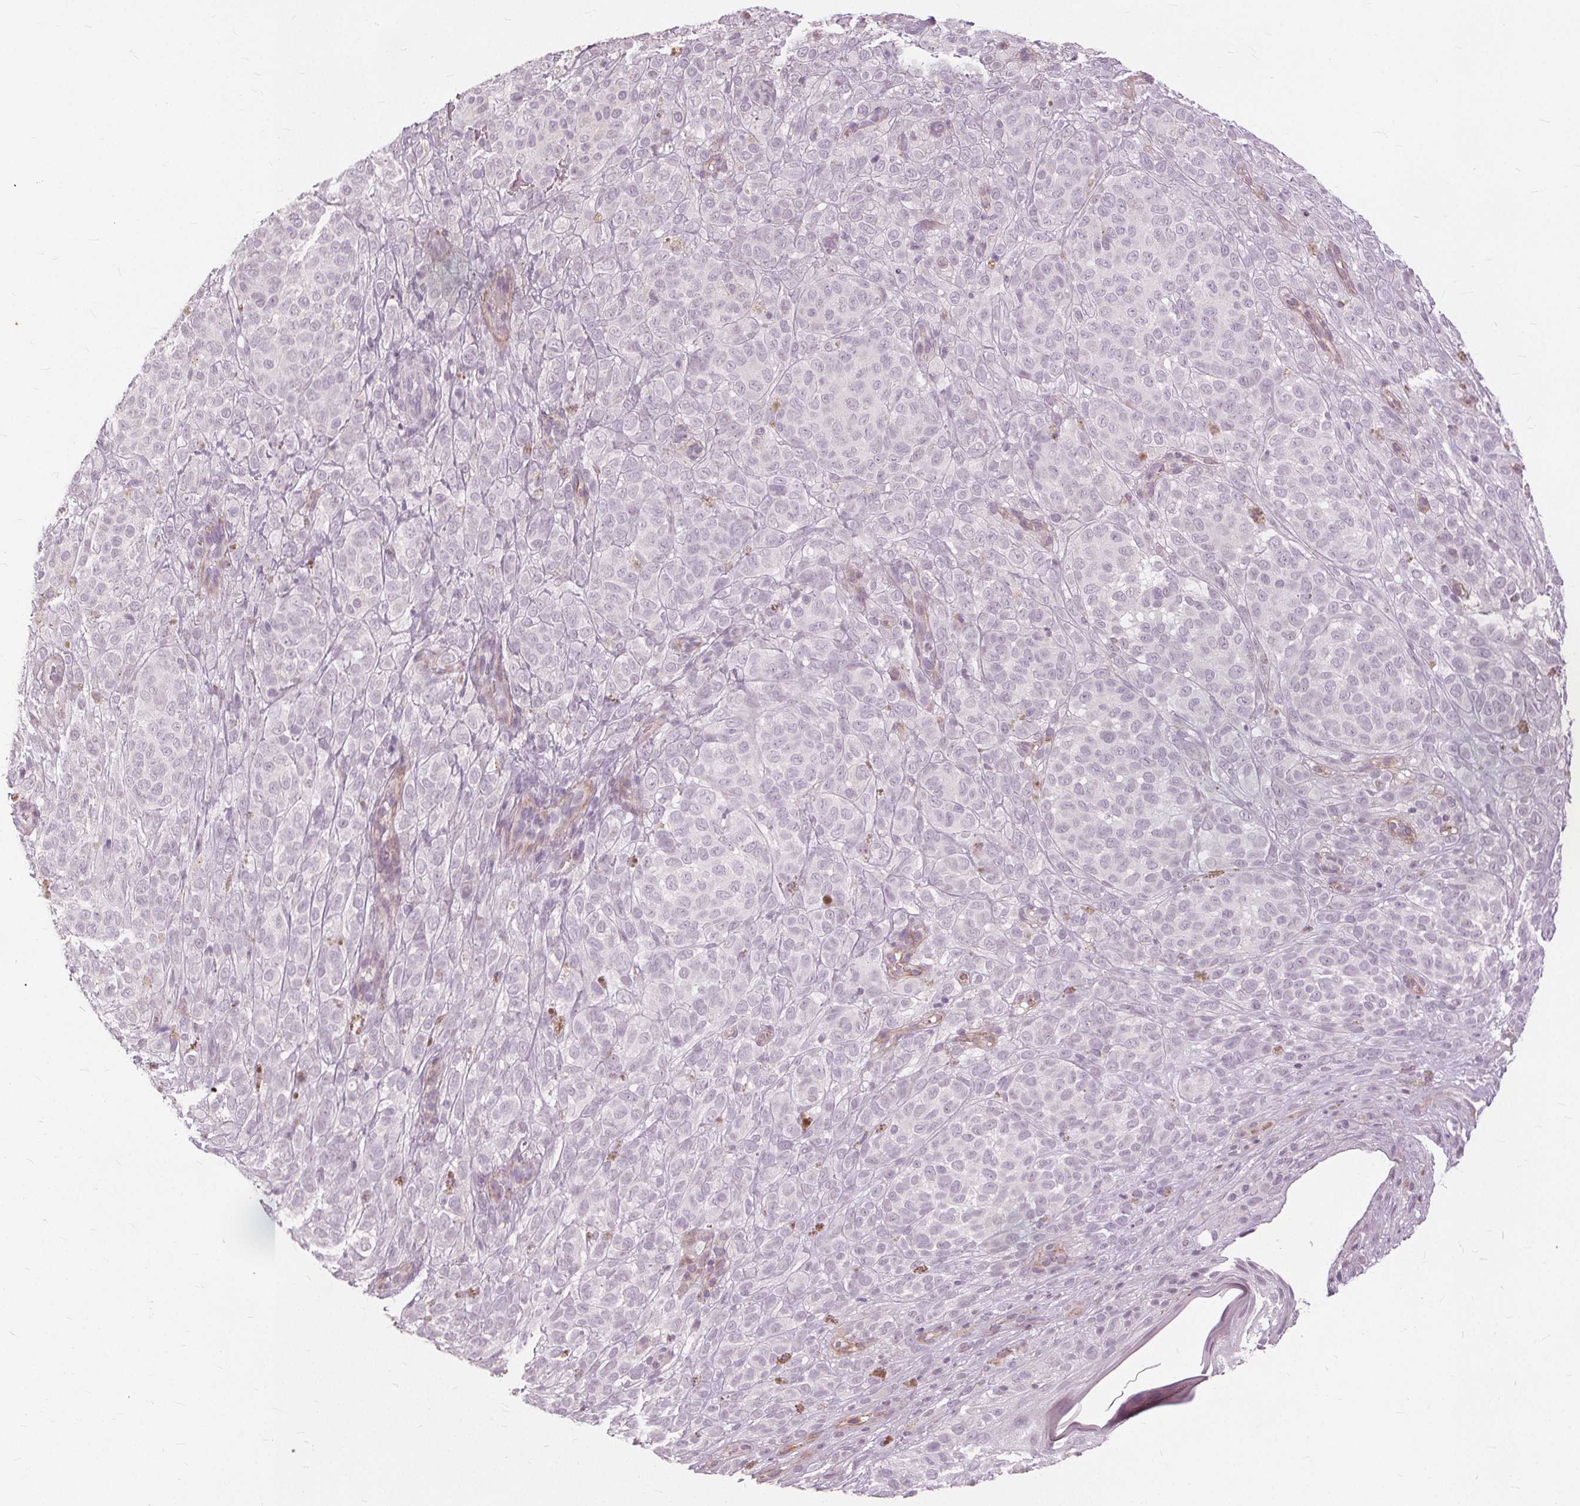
{"staining": {"intensity": "negative", "quantity": "none", "location": "none"}, "tissue": "melanoma", "cell_type": "Tumor cells", "image_type": "cancer", "snomed": [{"axis": "morphology", "description": "Malignant melanoma, NOS"}, {"axis": "topography", "description": "Skin"}], "caption": "Malignant melanoma stained for a protein using IHC displays no positivity tumor cells.", "gene": "SFTPD", "patient": {"sex": "female", "age": 86}}